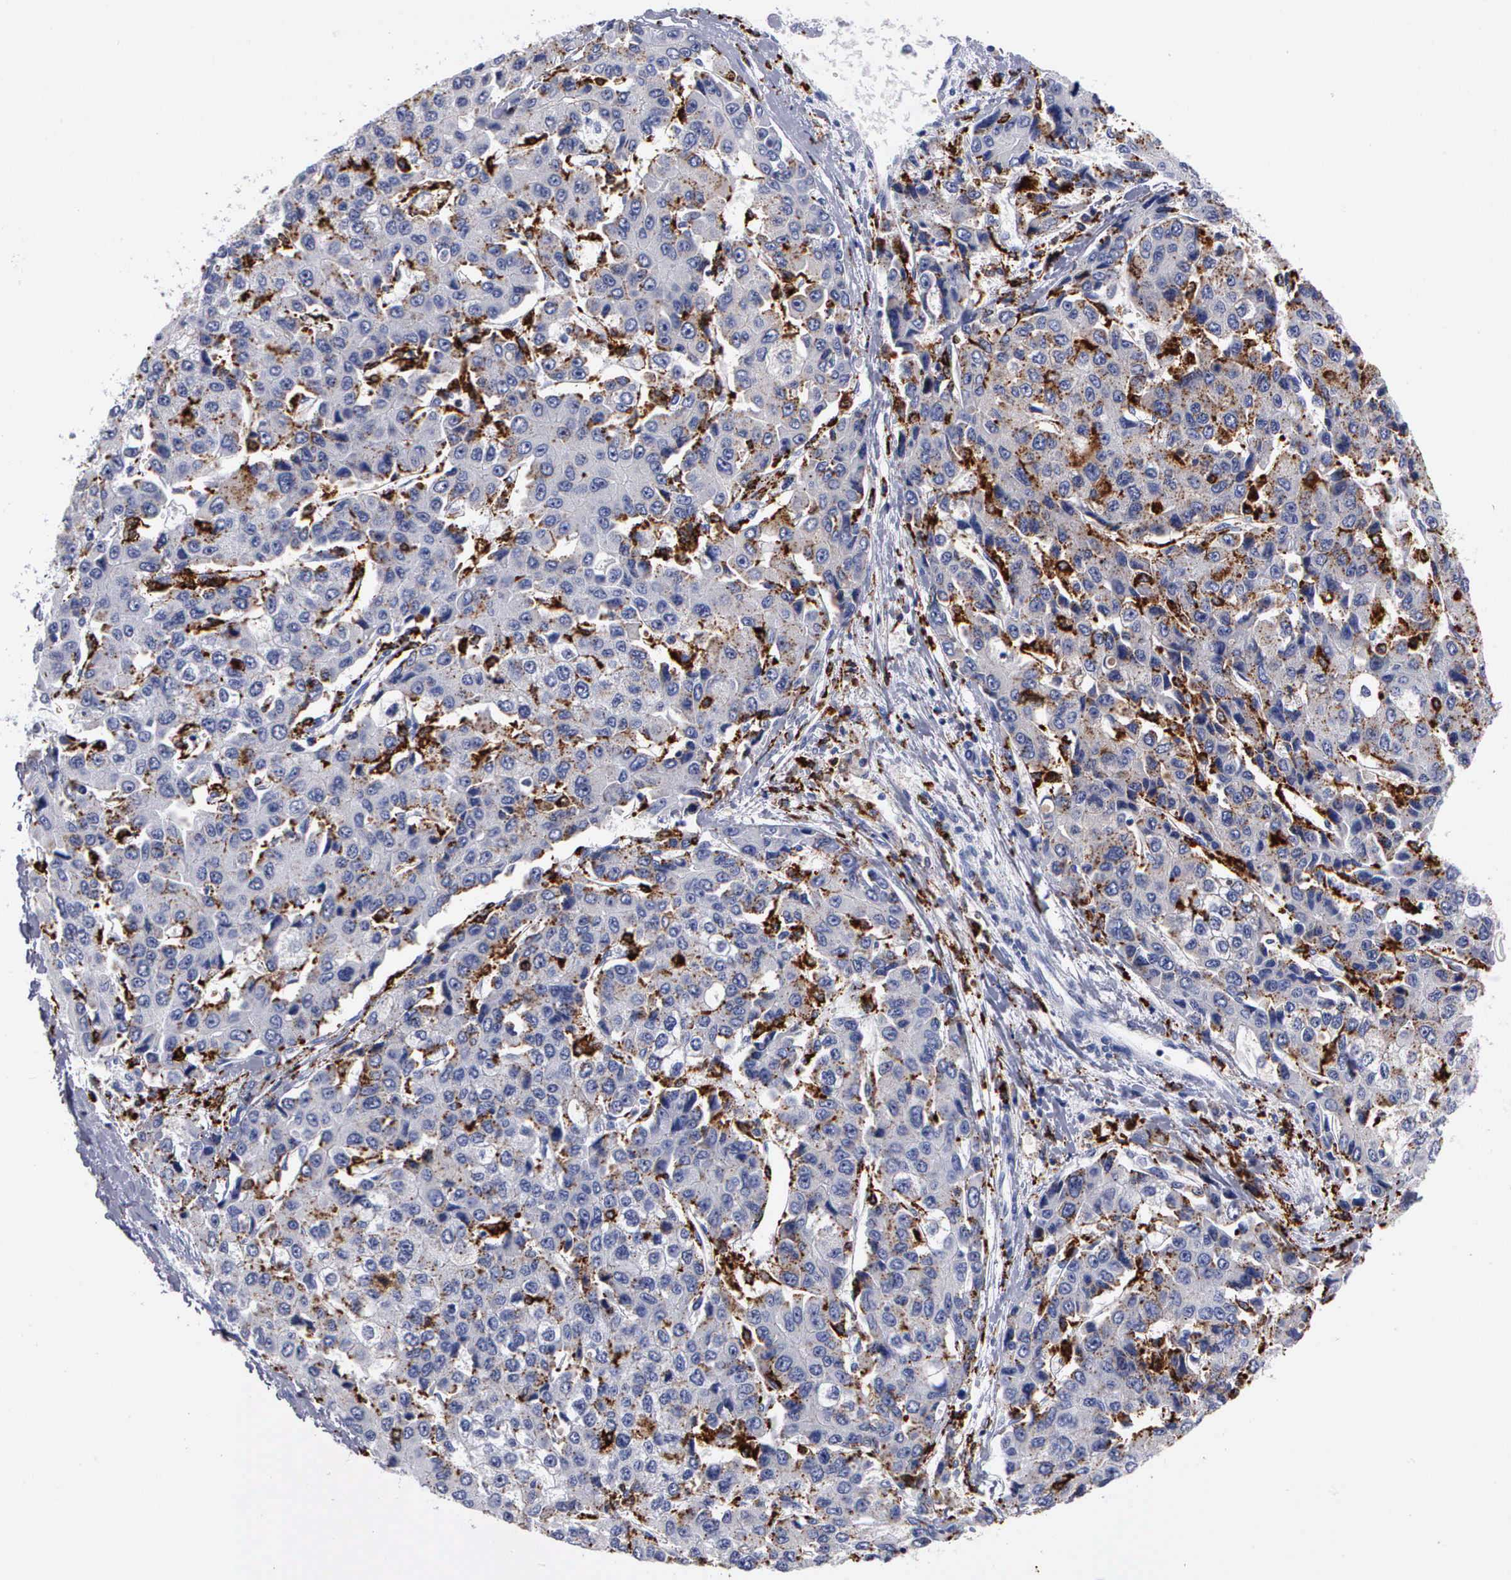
{"staining": {"intensity": "moderate", "quantity": "<25%", "location": "cytoplasmic/membranous"}, "tissue": "liver cancer", "cell_type": "Tumor cells", "image_type": "cancer", "snomed": [{"axis": "morphology", "description": "Carcinoma, Hepatocellular, NOS"}, {"axis": "topography", "description": "Liver"}], "caption": "Immunohistochemical staining of liver cancer (hepatocellular carcinoma) reveals low levels of moderate cytoplasmic/membranous staining in approximately <25% of tumor cells. The staining is performed using DAB (3,3'-diaminobenzidine) brown chromogen to label protein expression. The nuclei are counter-stained blue using hematoxylin.", "gene": "CTSH", "patient": {"sex": "female", "age": 66}}